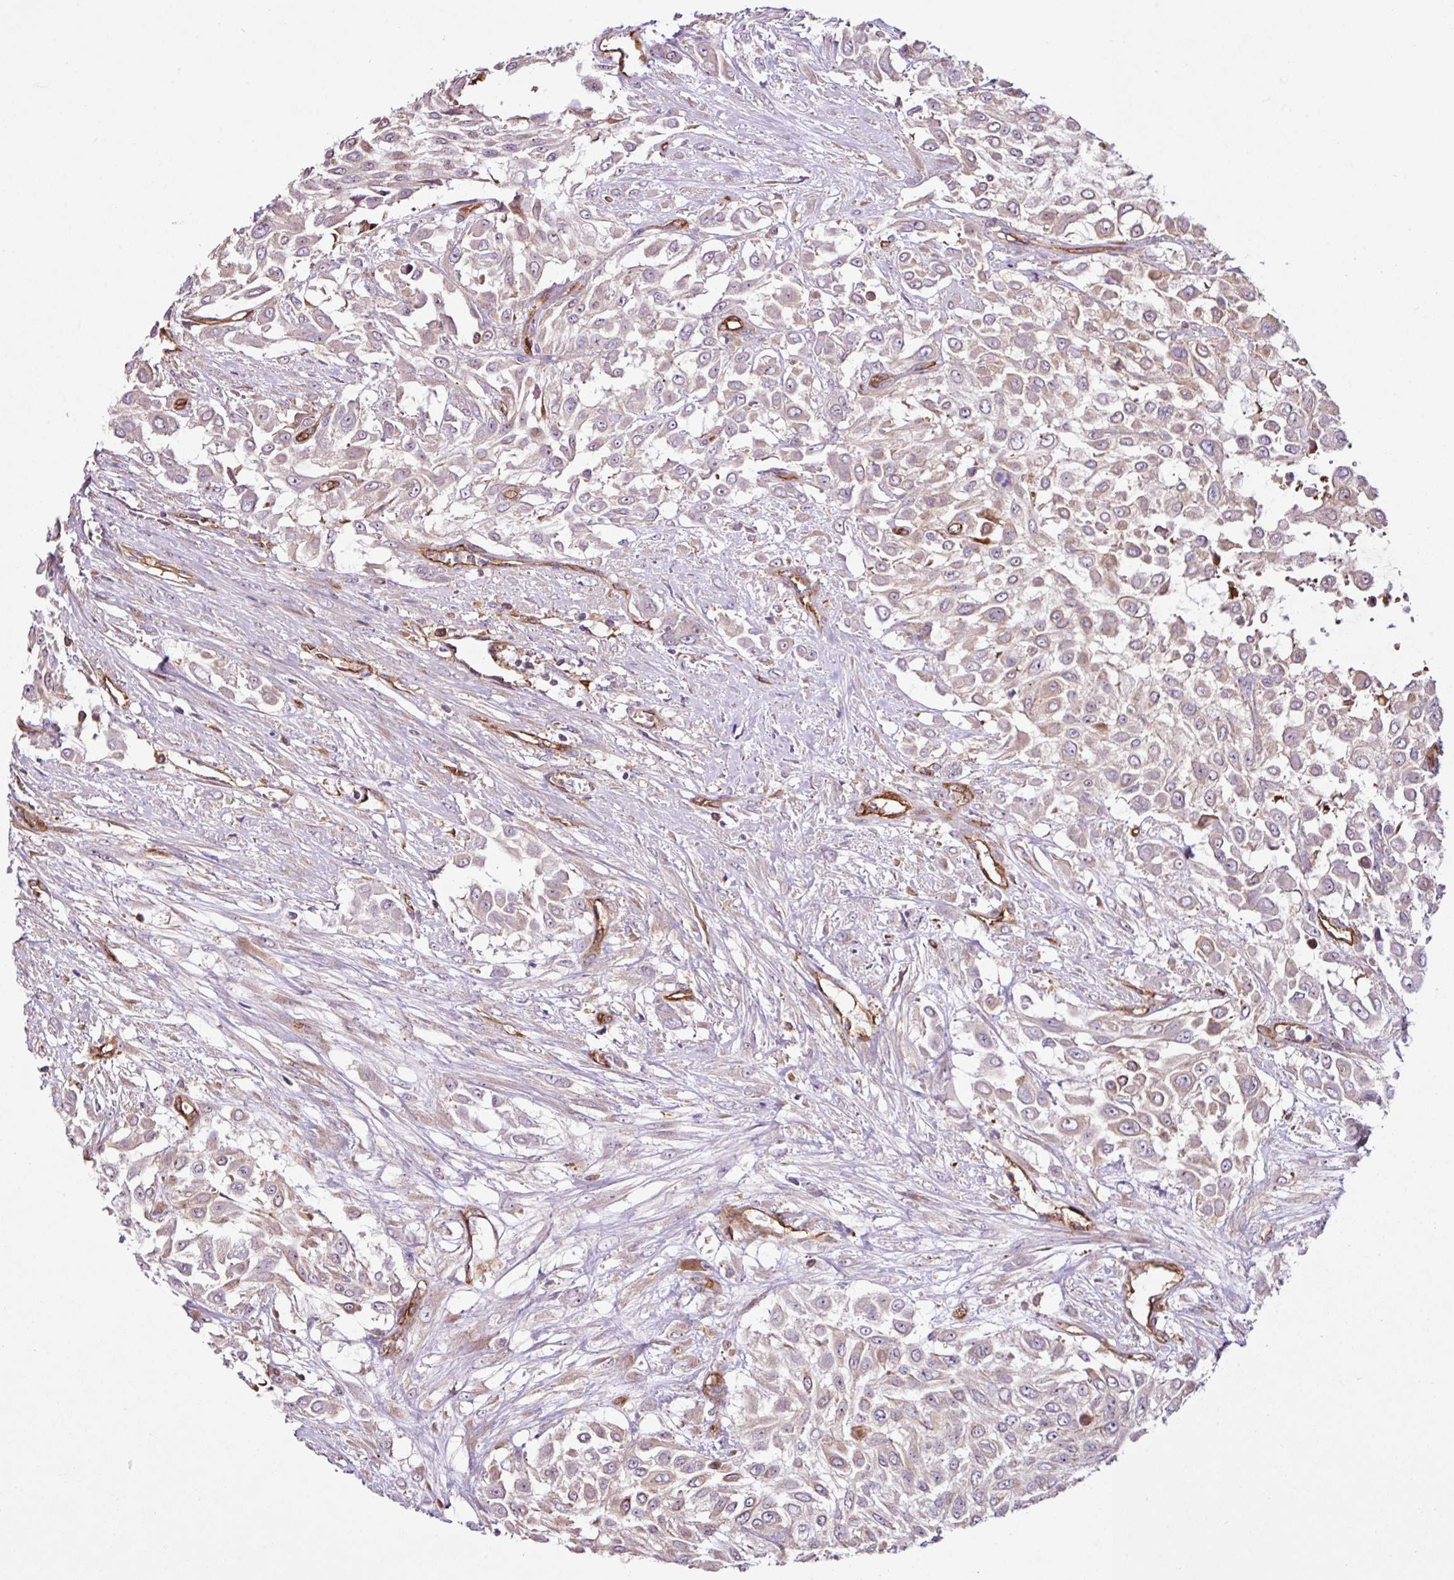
{"staining": {"intensity": "negative", "quantity": "none", "location": "none"}, "tissue": "urothelial cancer", "cell_type": "Tumor cells", "image_type": "cancer", "snomed": [{"axis": "morphology", "description": "Urothelial carcinoma, High grade"}, {"axis": "topography", "description": "Urinary bladder"}], "caption": "Immunohistochemistry (IHC) micrograph of neoplastic tissue: human urothelial cancer stained with DAB exhibits no significant protein positivity in tumor cells.", "gene": "ZNF106", "patient": {"sex": "male", "age": 57}}